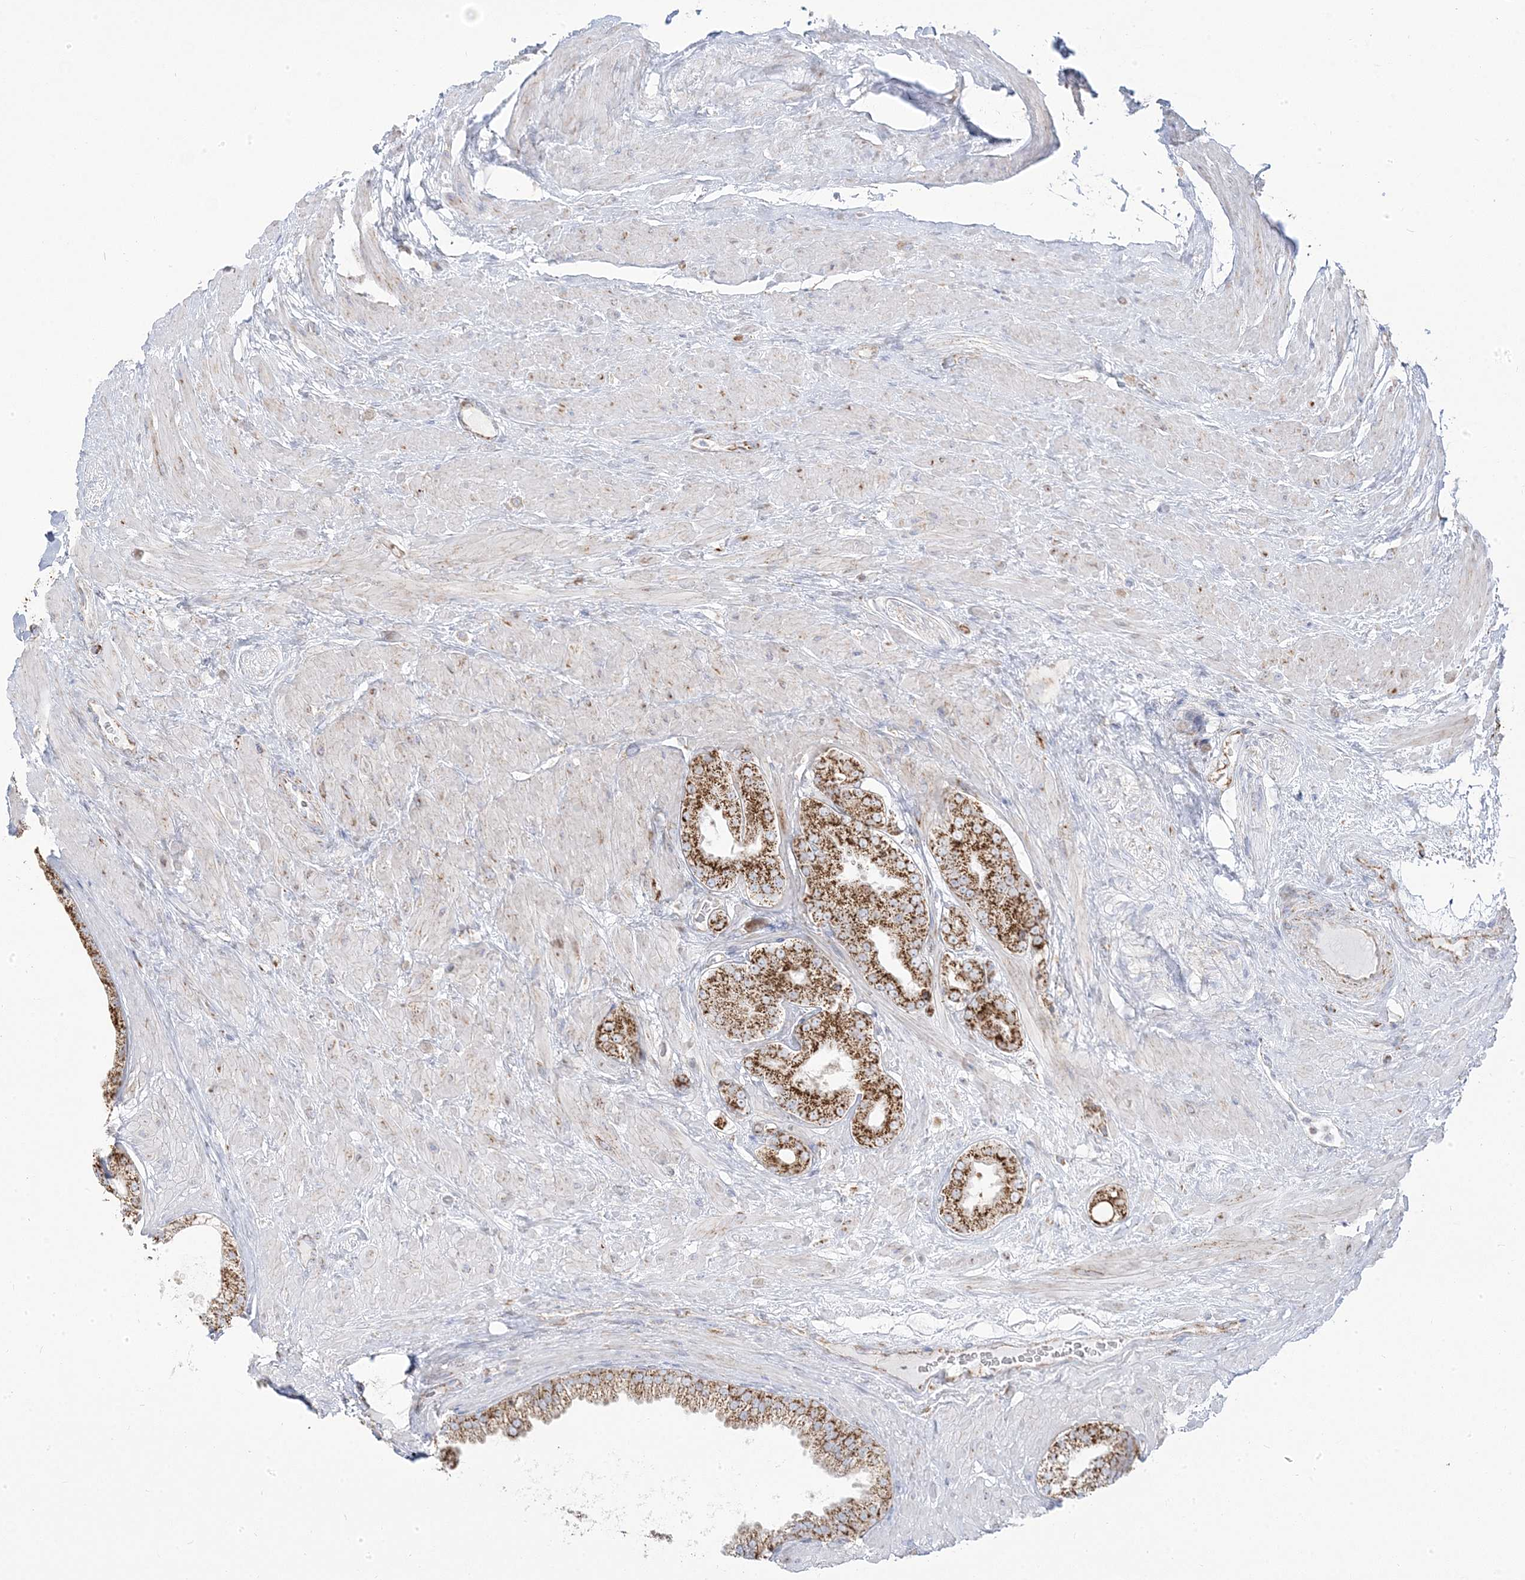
{"staining": {"intensity": "strong", "quantity": ">75%", "location": "cytoplasmic/membranous"}, "tissue": "prostate cancer", "cell_type": "Tumor cells", "image_type": "cancer", "snomed": [{"axis": "morphology", "description": "Adenocarcinoma, Low grade"}, {"axis": "topography", "description": "Prostate"}], "caption": "Protein staining of prostate cancer tissue shows strong cytoplasmic/membranous positivity in approximately >75% of tumor cells.", "gene": "PCCB", "patient": {"sex": "male", "age": 63}}